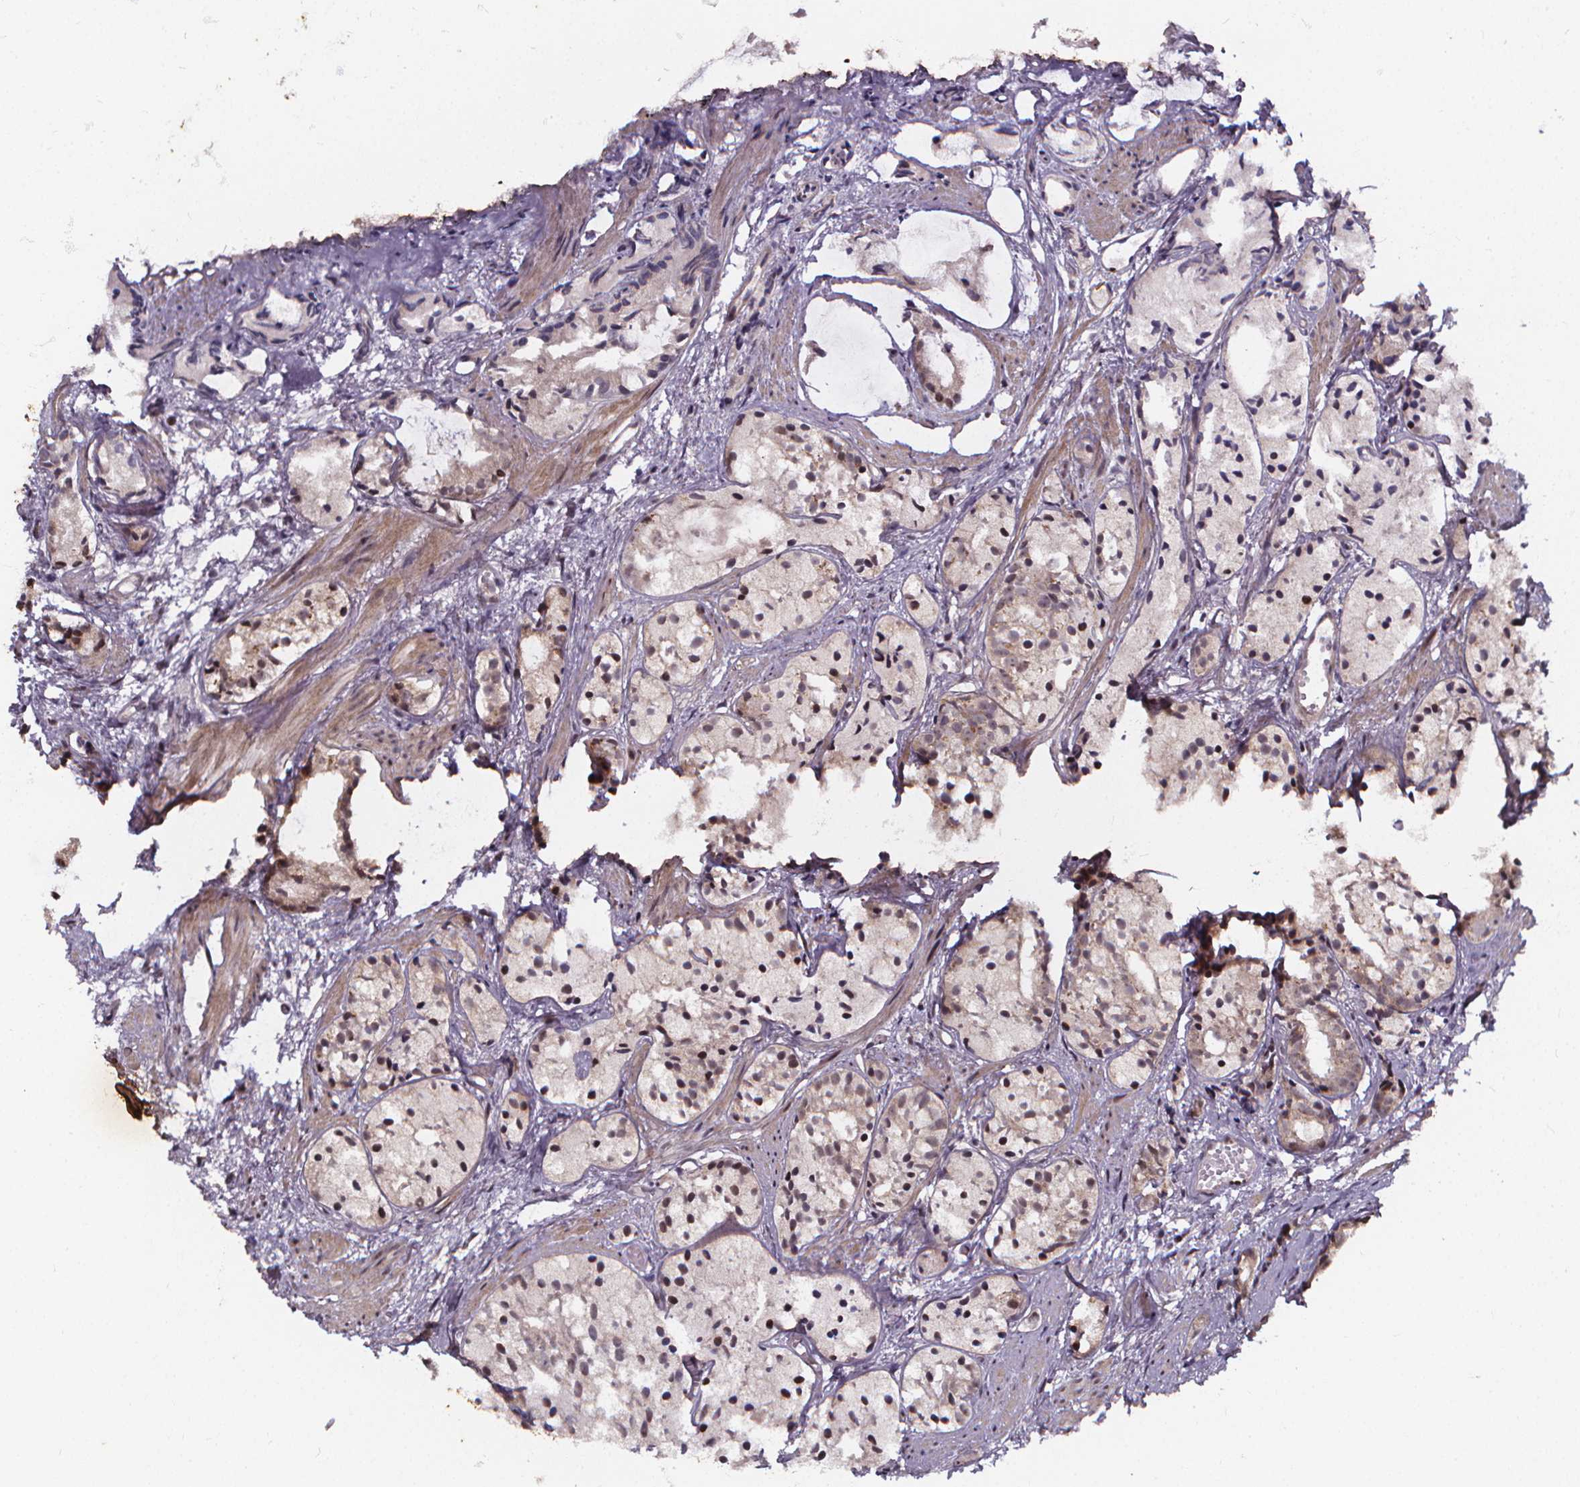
{"staining": {"intensity": "weak", "quantity": "<25%", "location": "nuclear"}, "tissue": "prostate cancer", "cell_type": "Tumor cells", "image_type": "cancer", "snomed": [{"axis": "morphology", "description": "Adenocarcinoma, High grade"}, {"axis": "topography", "description": "Prostate"}], "caption": "An immunohistochemistry (IHC) image of high-grade adenocarcinoma (prostate) is shown. There is no staining in tumor cells of high-grade adenocarcinoma (prostate).", "gene": "DDIT3", "patient": {"sex": "male", "age": 85}}